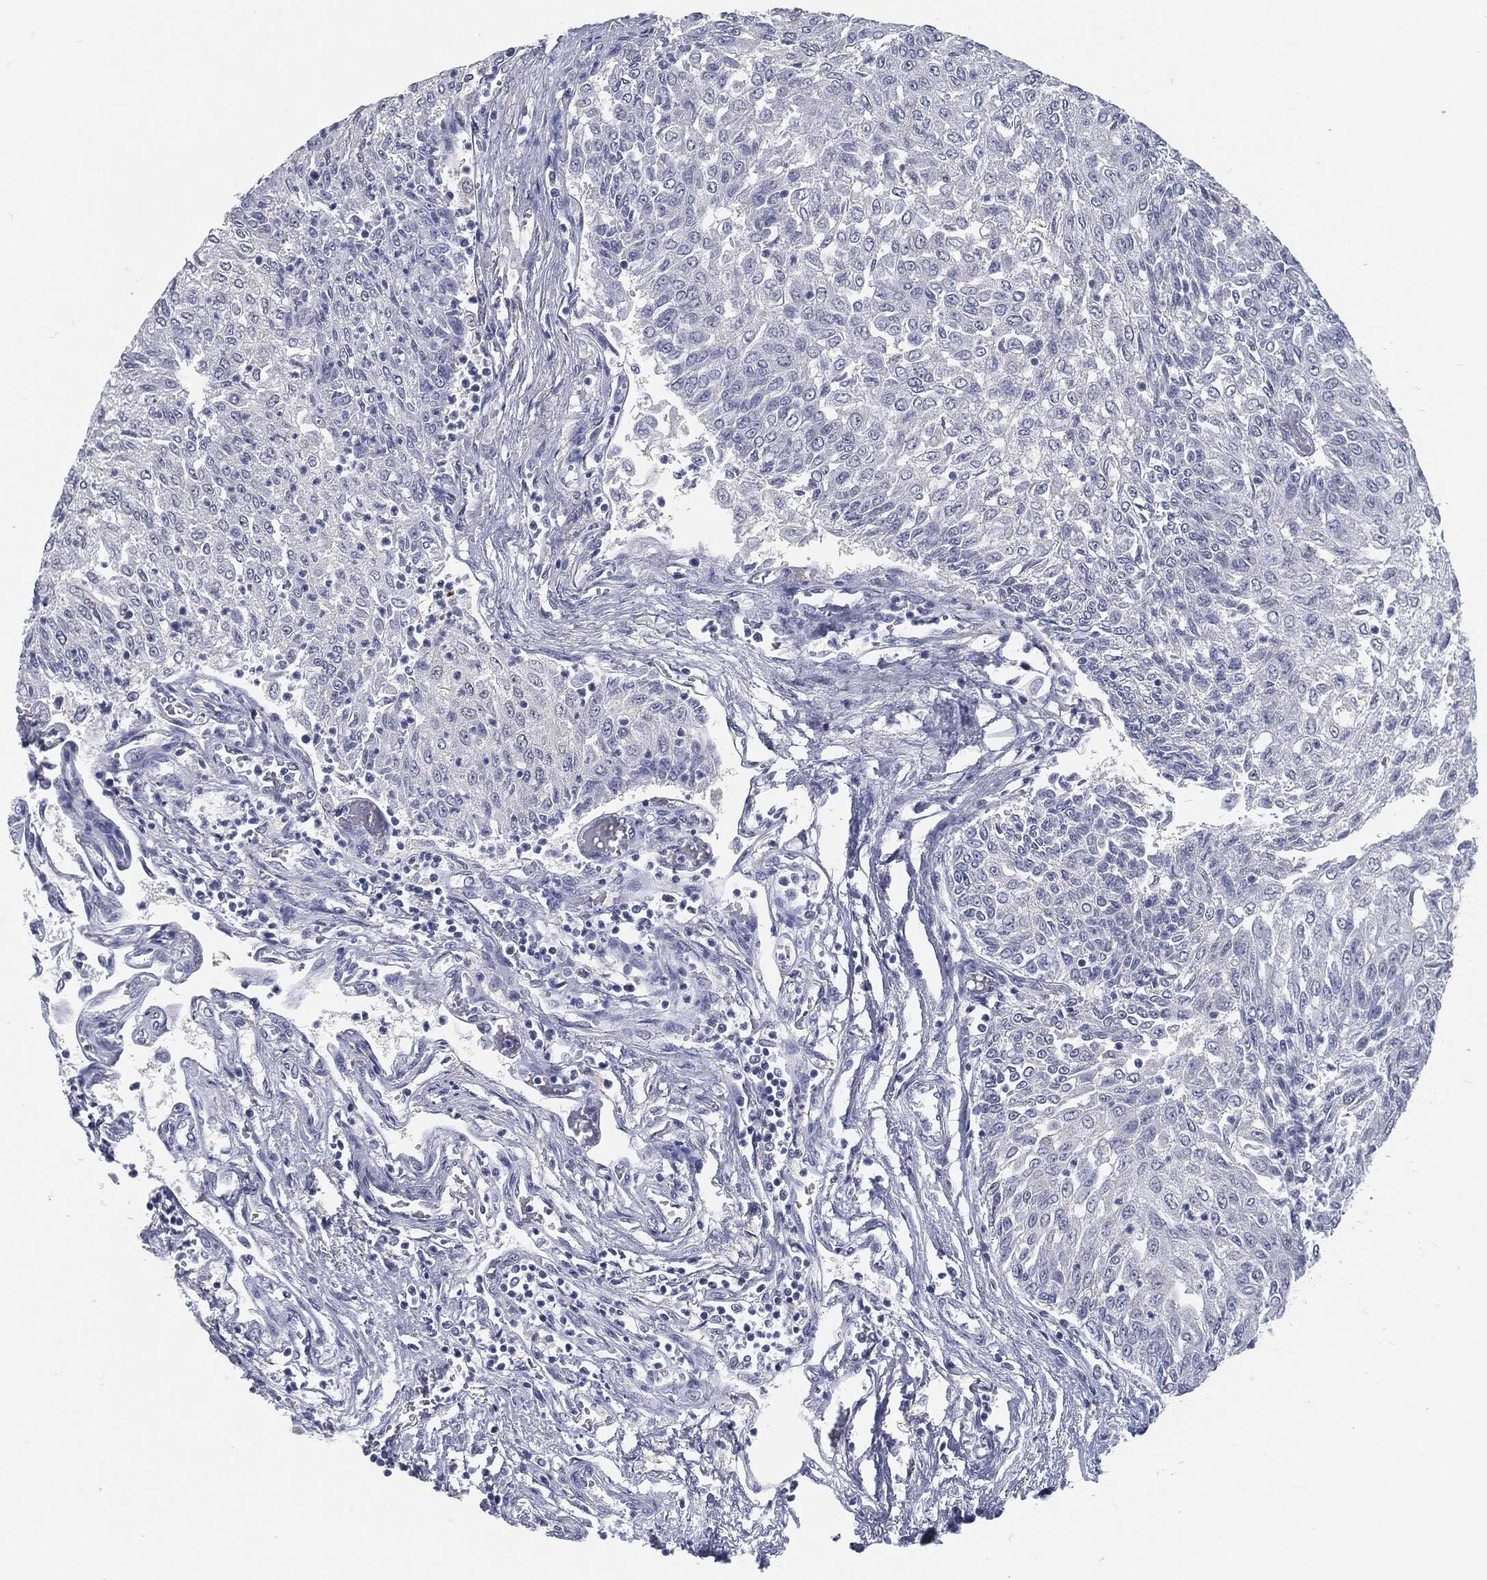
{"staining": {"intensity": "negative", "quantity": "none", "location": "none"}, "tissue": "urothelial cancer", "cell_type": "Tumor cells", "image_type": "cancer", "snomed": [{"axis": "morphology", "description": "Urothelial carcinoma, Low grade"}, {"axis": "topography", "description": "Urinary bladder"}], "caption": "Immunohistochemistry histopathology image of neoplastic tissue: human urothelial cancer stained with DAB demonstrates no significant protein positivity in tumor cells.", "gene": "PROM1", "patient": {"sex": "male", "age": 78}}